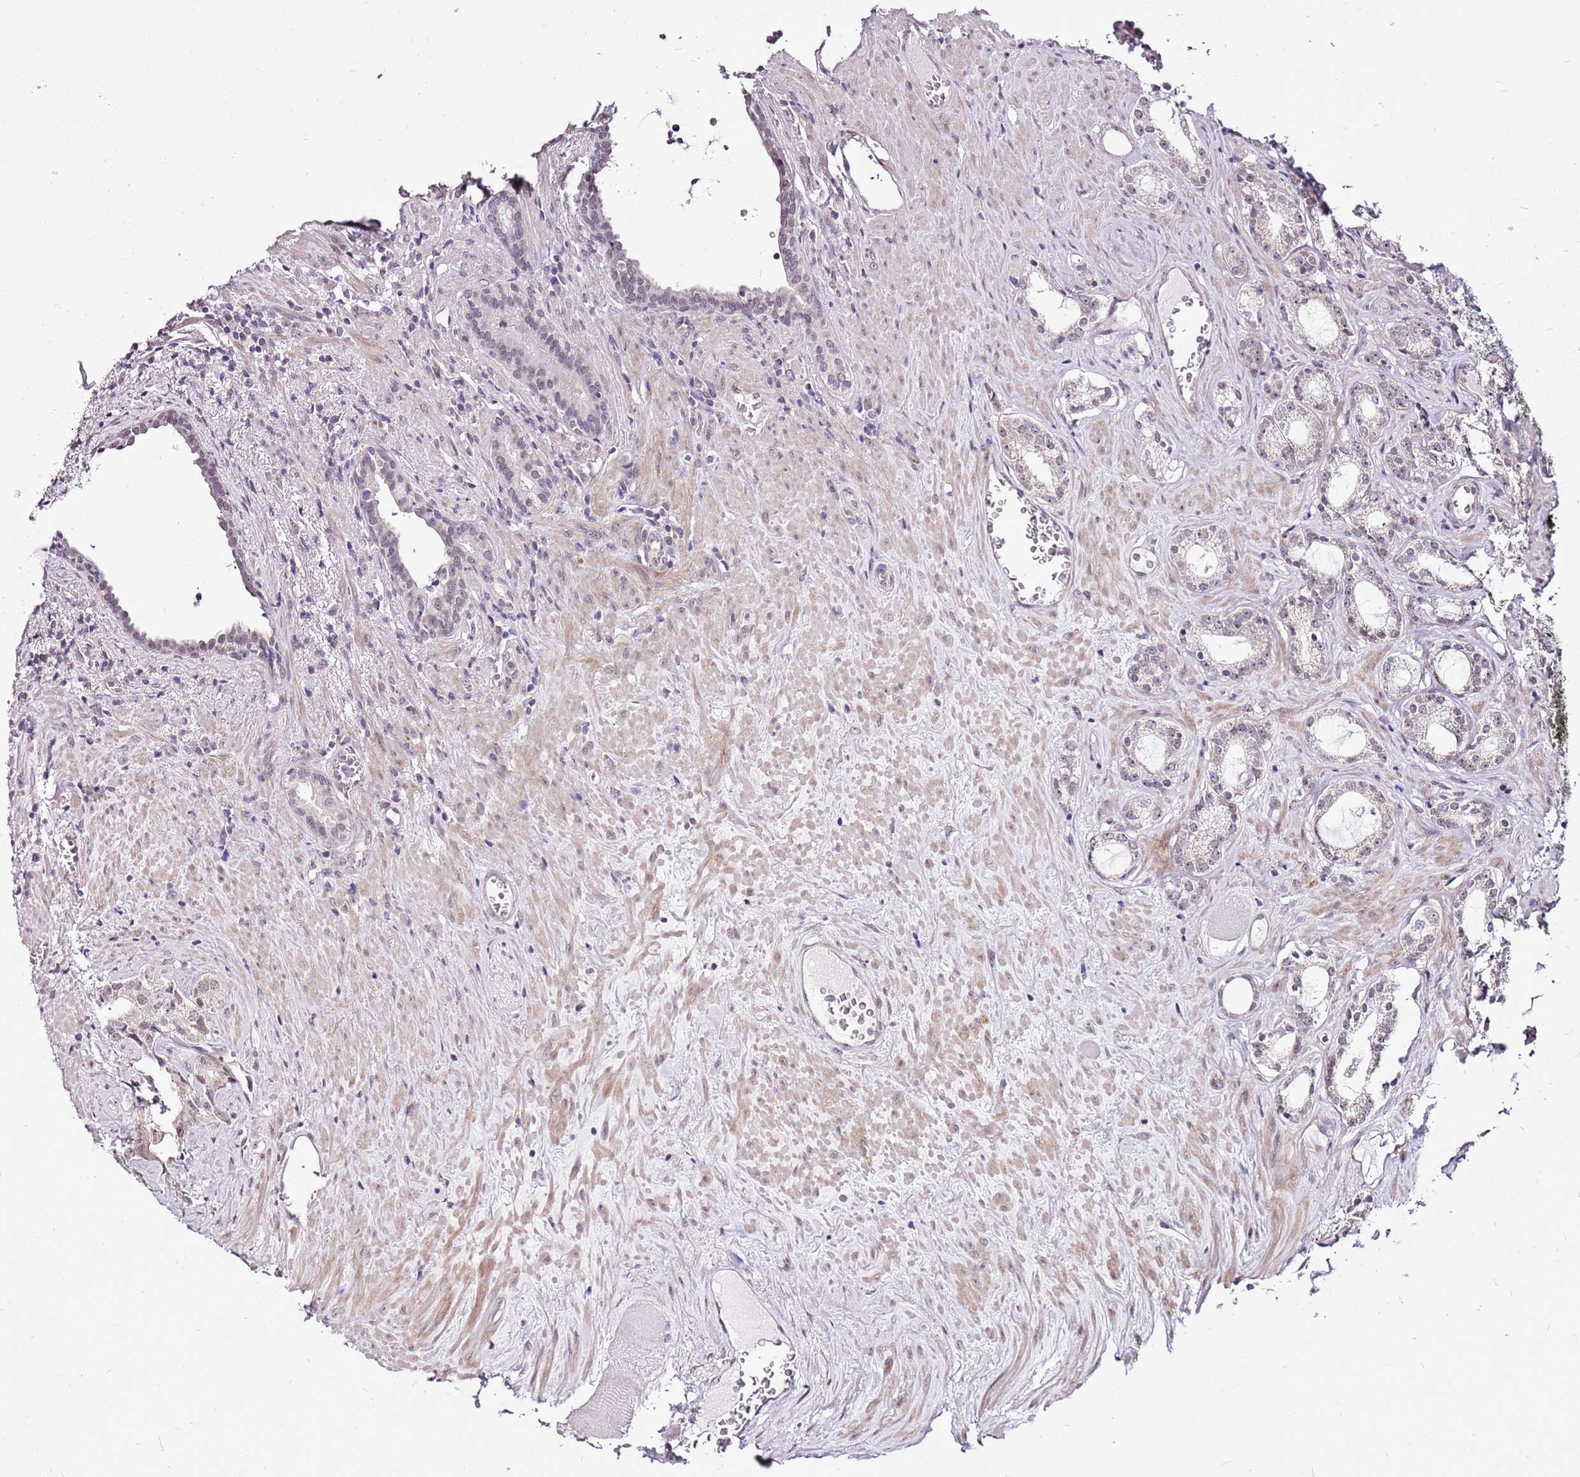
{"staining": {"intensity": "weak", "quantity": "25%-75%", "location": "nuclear"}, "tissue": "prostate cancer", "cell_type": "Tumor cells", "image_type": "cancer", "snomed": [{"axis": "morphology", "description": "Adenocarcinoma, Low grade"}, {"axis": "topography", "description": "Prostate"}], "caption": "Prostate adenocarcinoma (low-grade) tissue displays weak nuclear expression in approximately 25%-75% of tumor cells", "gene": "CCDC166", "patient": {"sex": "male", "age": 71}}